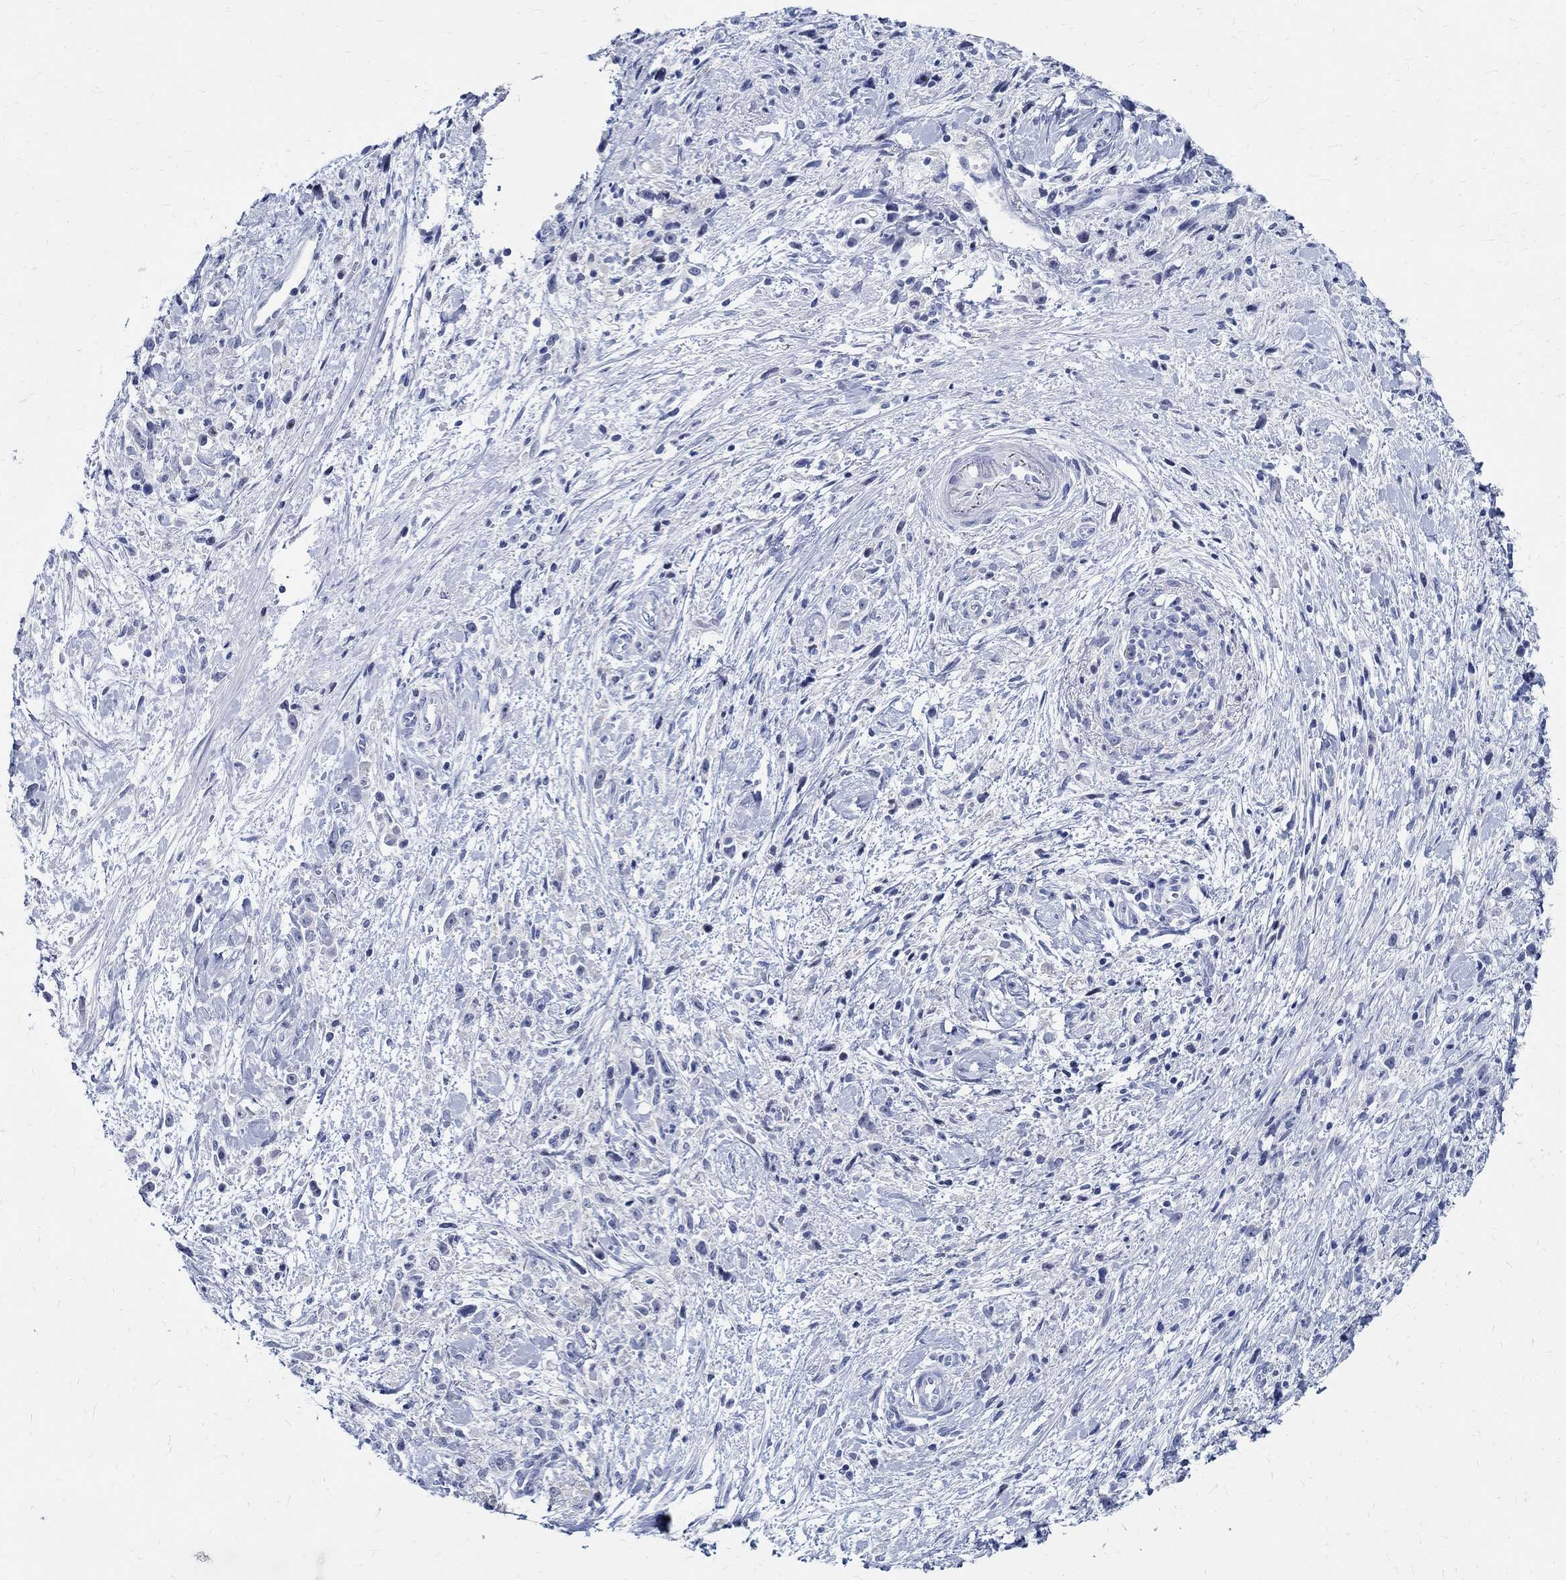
{"staining": {"intensity": "negative", "quantity": "none", "location": "none"}, "tissue": "stomach cancer", "cell_type": "Tumor cells", "image_type": "cancer", "snomed": [{"axis": "morphology", "description": "Adenocarcinoma, NOS"}, {"axis": "topography", "description": "Stomach"}], "caption": "The photomicrograph reveals no staining of tumor cells in adenocarcinoma (stomach).", "gene": "BSPRY", "patient": {"sex": "female", "age": 59}}